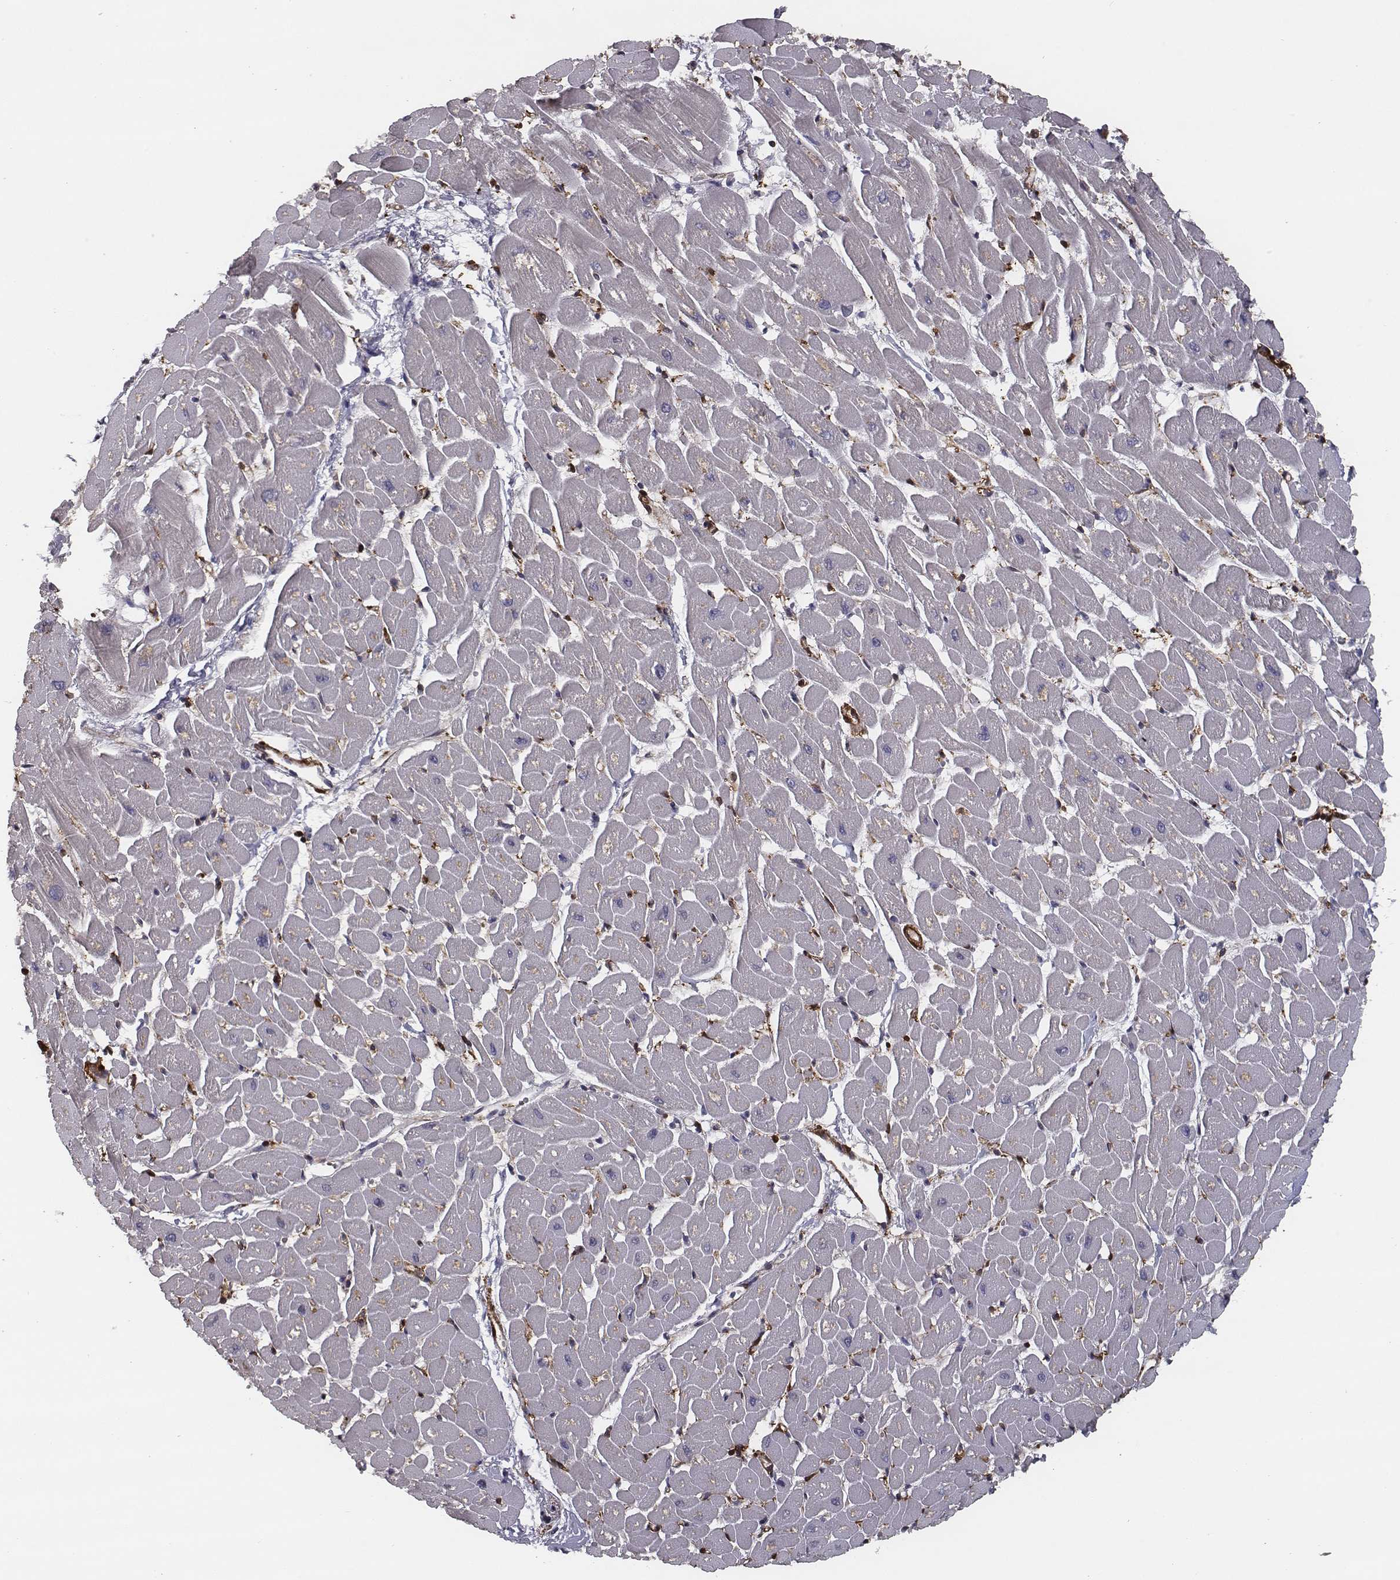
{"staining": {"intensity": "negative", "quantity": "none", "location": "none"}, "tissue": "heart muscle", "cell_type": "Cardiomyocytes", "image_type": "normal", "snomed": [{"axis": "morphology", "description": "Normal tissue, NOS"}, {"axis": "topography", "description": "Heart"}], "caption": "Cardiomyocytes show no significant protein positivity in benign heart muscle.", "gene": "ISYNA1", "patient": {"sex": "male", "age": 57}}